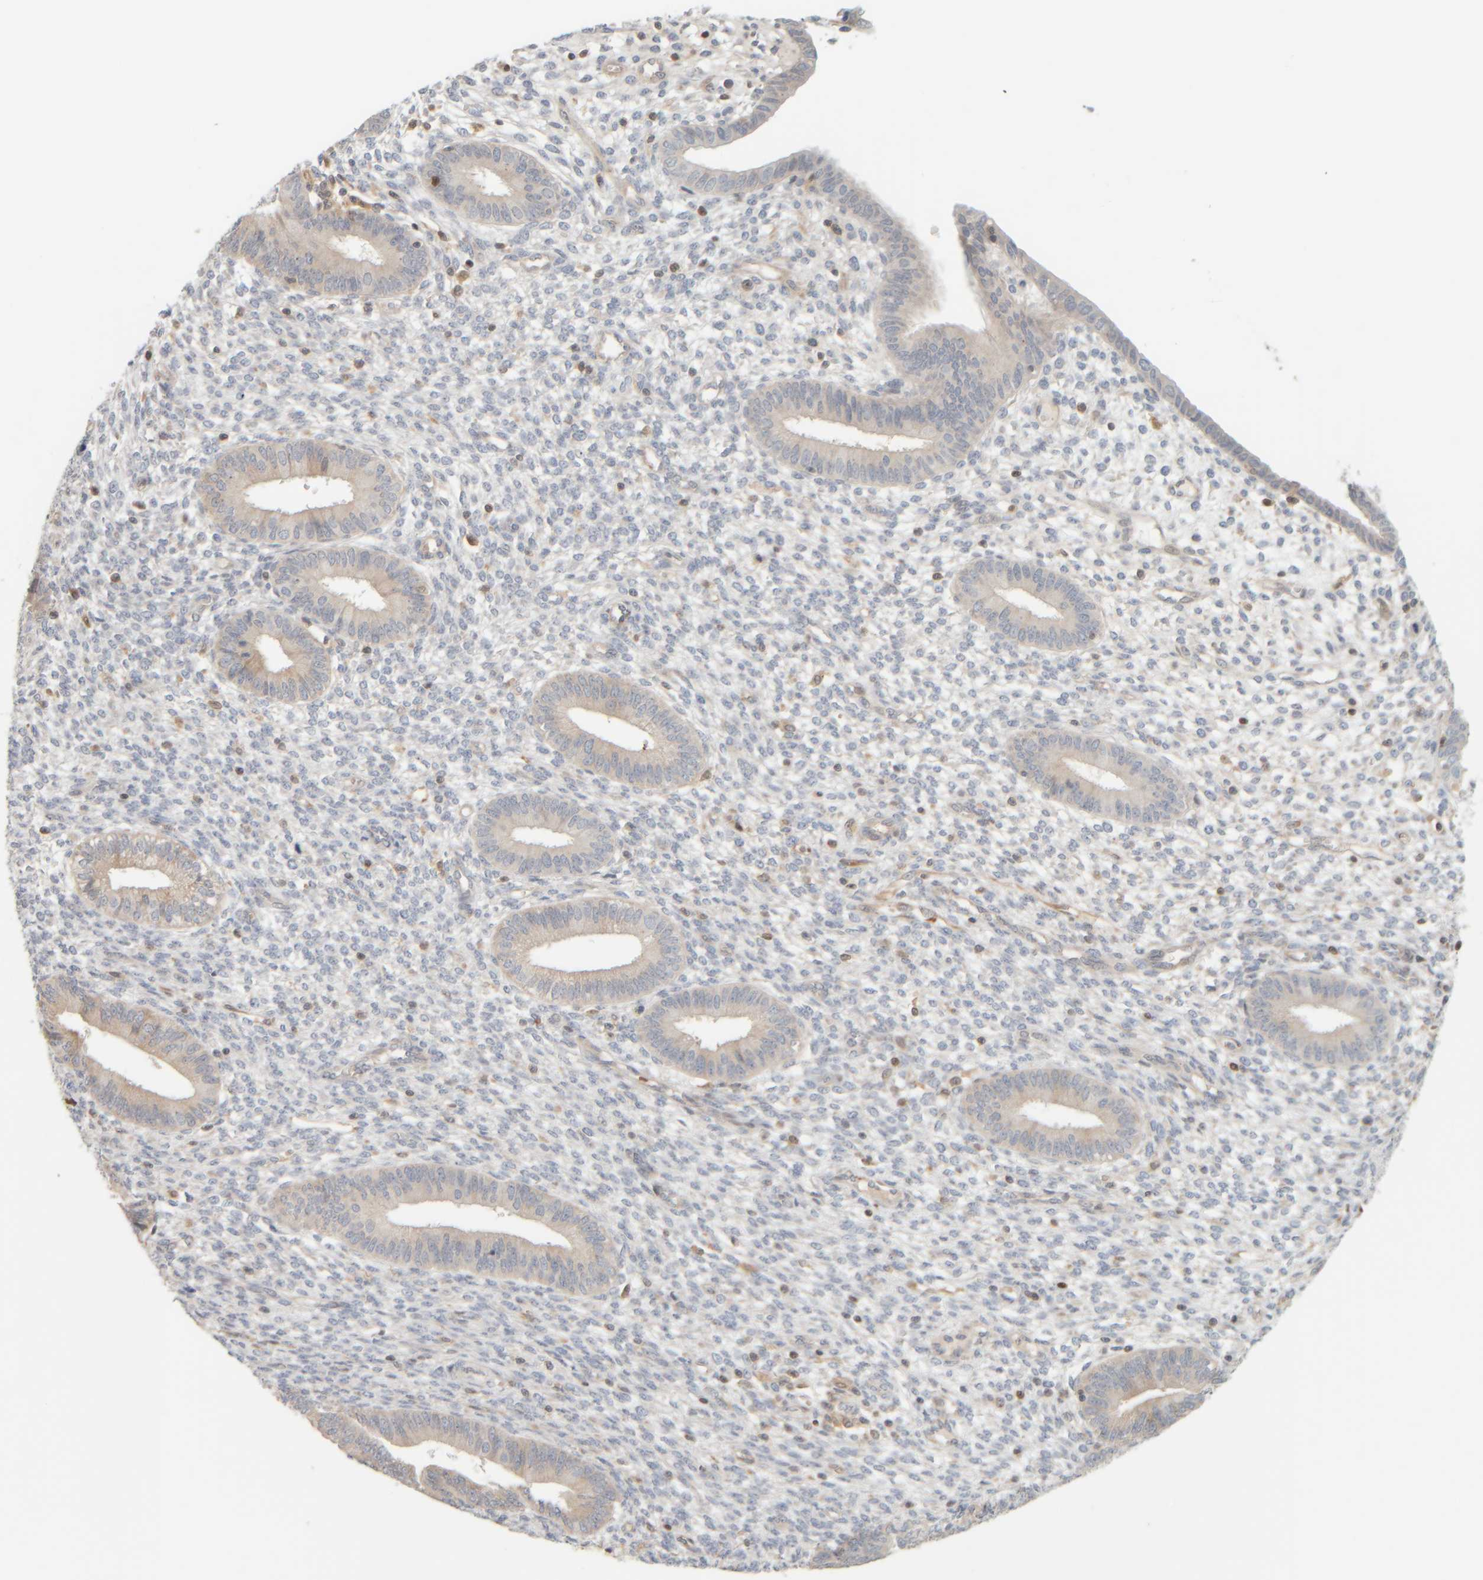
{"staining": {"intensity": "negative", "quantity": "none", "location": "none"}, "tissue": "endometrium", "cell_type": "Cells in endometrial stroma", "image_type": "normal", "snomed": [{"axis": "morphology", "description": "Normal tissue, NOS"}, {"axis": "topography", "description": "Endometrium"}], "caption": "The micrograph exhibits no significant staining in cells in endometrial stroma of endometrium.", "gene": "AARSD1", "patient": {"sex": "female", "age": 46}}